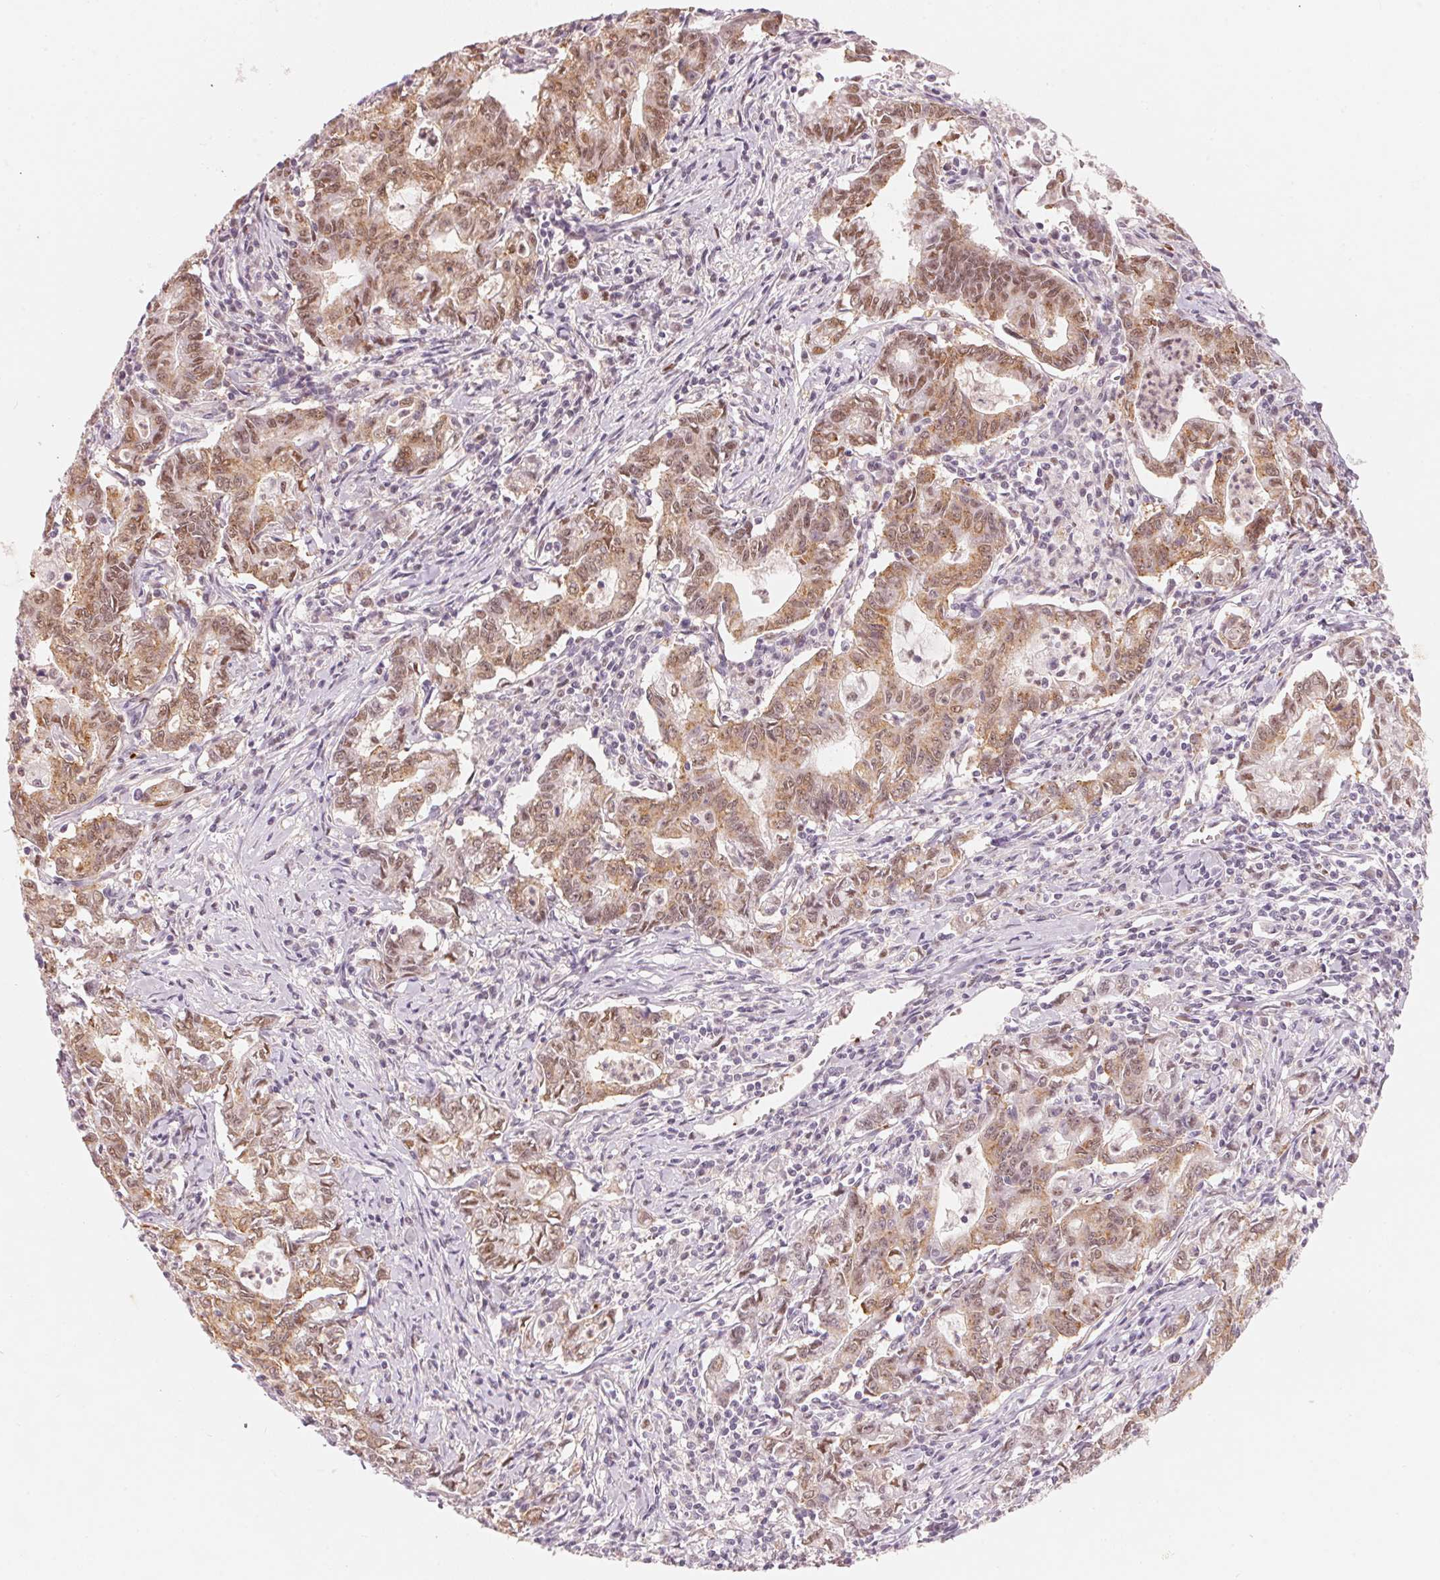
{"staining": {"intensity": "moderate", "quantity": ">75%", "location": "cytoplasmic/membranous,nuclear"}, "tissue": "stomach cancer", "cell_type": "Tumor cells", "image_type": "cancer", "snomed": [{"axis": "morphology", "description": "Adenocarcinoma, NOS"}, {"axis": "topography", "description": "Stomach, upper"}], "caption": "Stomach adenocarcinoma stained with a protein marker demonstrates moderate staining in tumor cells.", "gene": "ARHGAP22", "patient": {"sex": "female", "age": 79}}